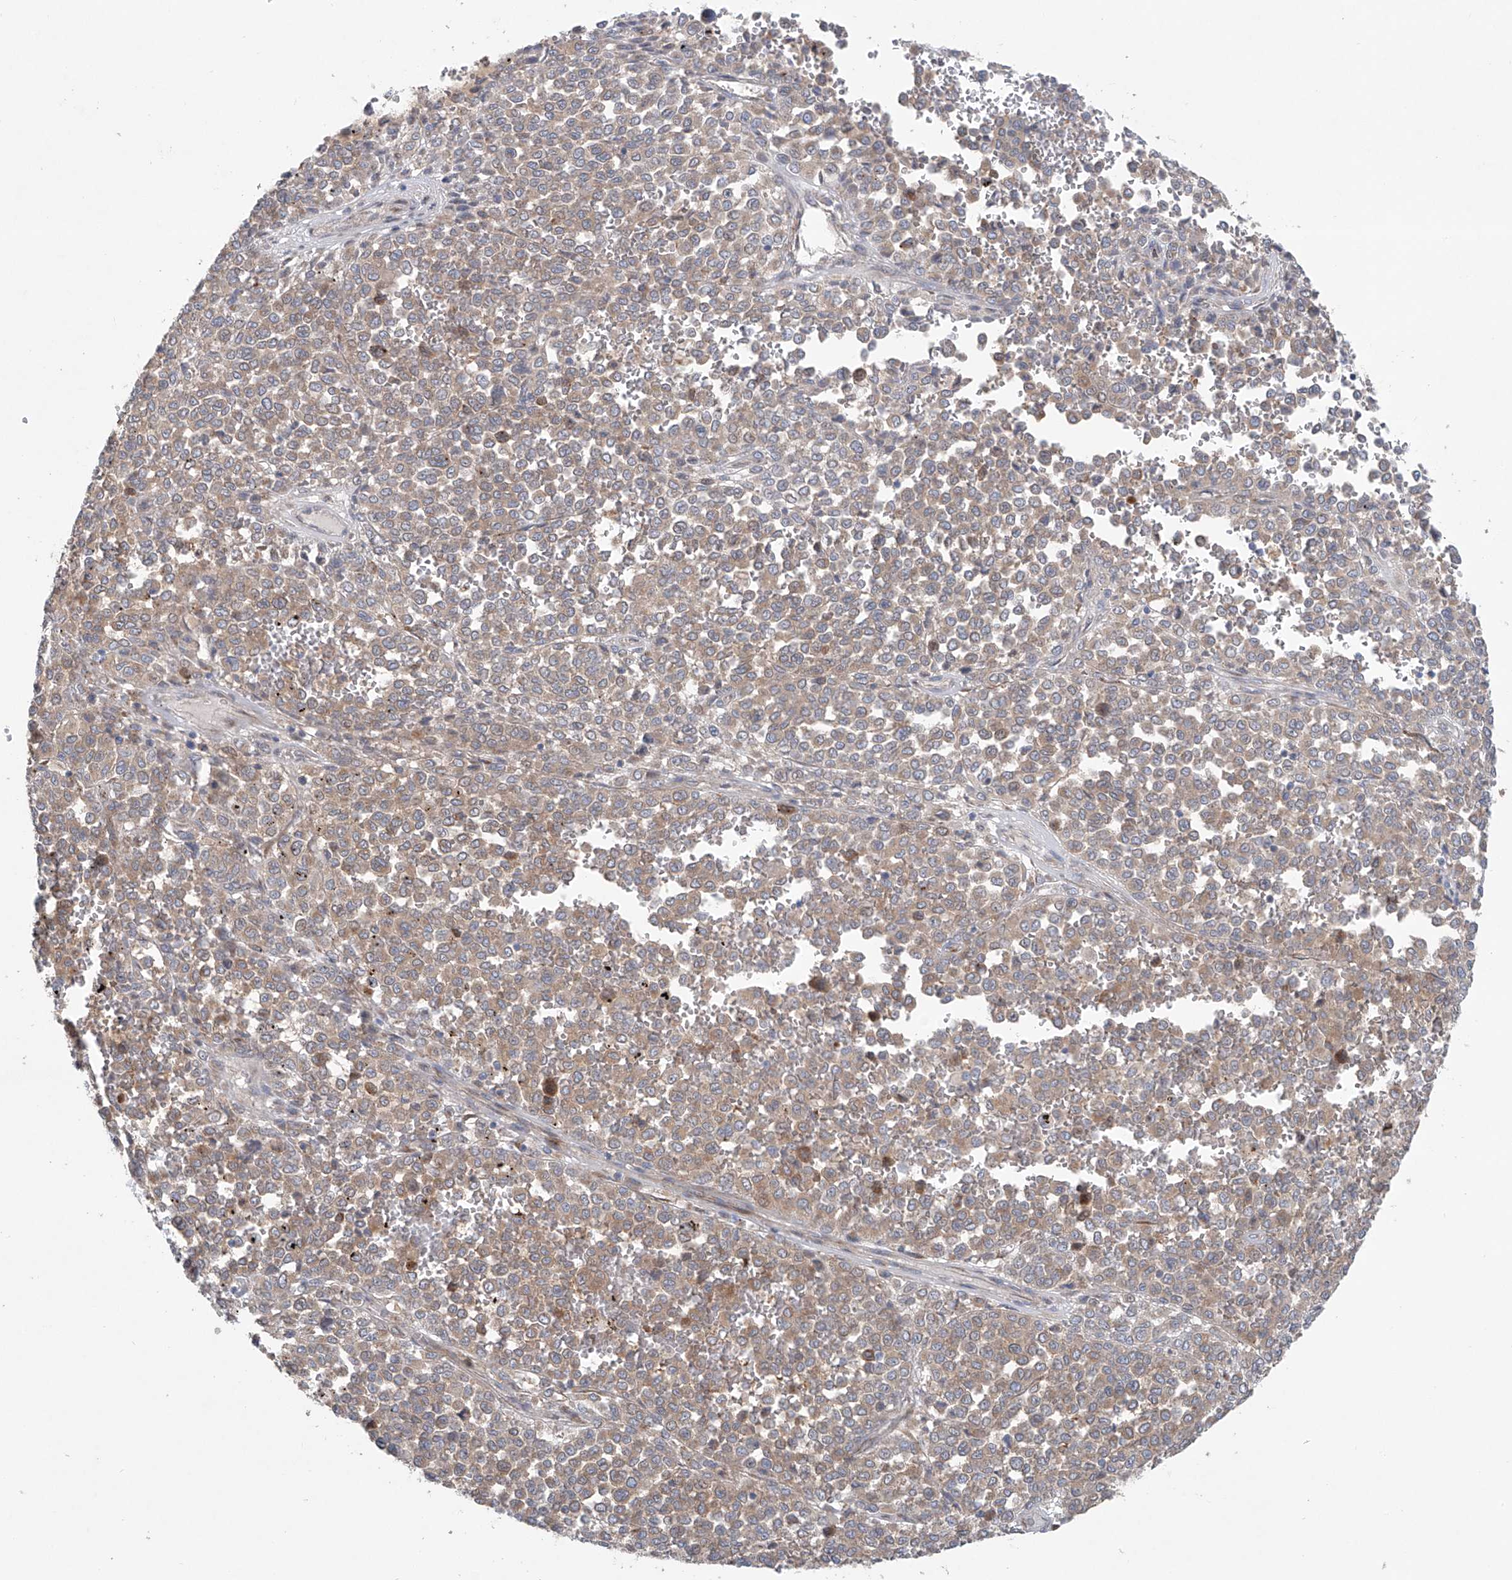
{"staining": {"intensity": "moderate", "quantity": ">75%", "location": "cytoplasmic/membranous"}, "tissue": "melanoma", "cell_type": "Tumor cells", "image_type": "cancer", "snomed": [{"axis": "morphology", "description": "Malignant melanoma, Metastatic site"}, {"axis": "topography", "description": "Pancreas"}], "caption": "About >75% of tumor cells in malignant melanoma (metastatic site) reveal moderate cytoplasmic/membranous protein staining as visualized by brown immunohistochemical staining.", "gene": "KLC4", "patient": {"sex": "female", "age": 30}}